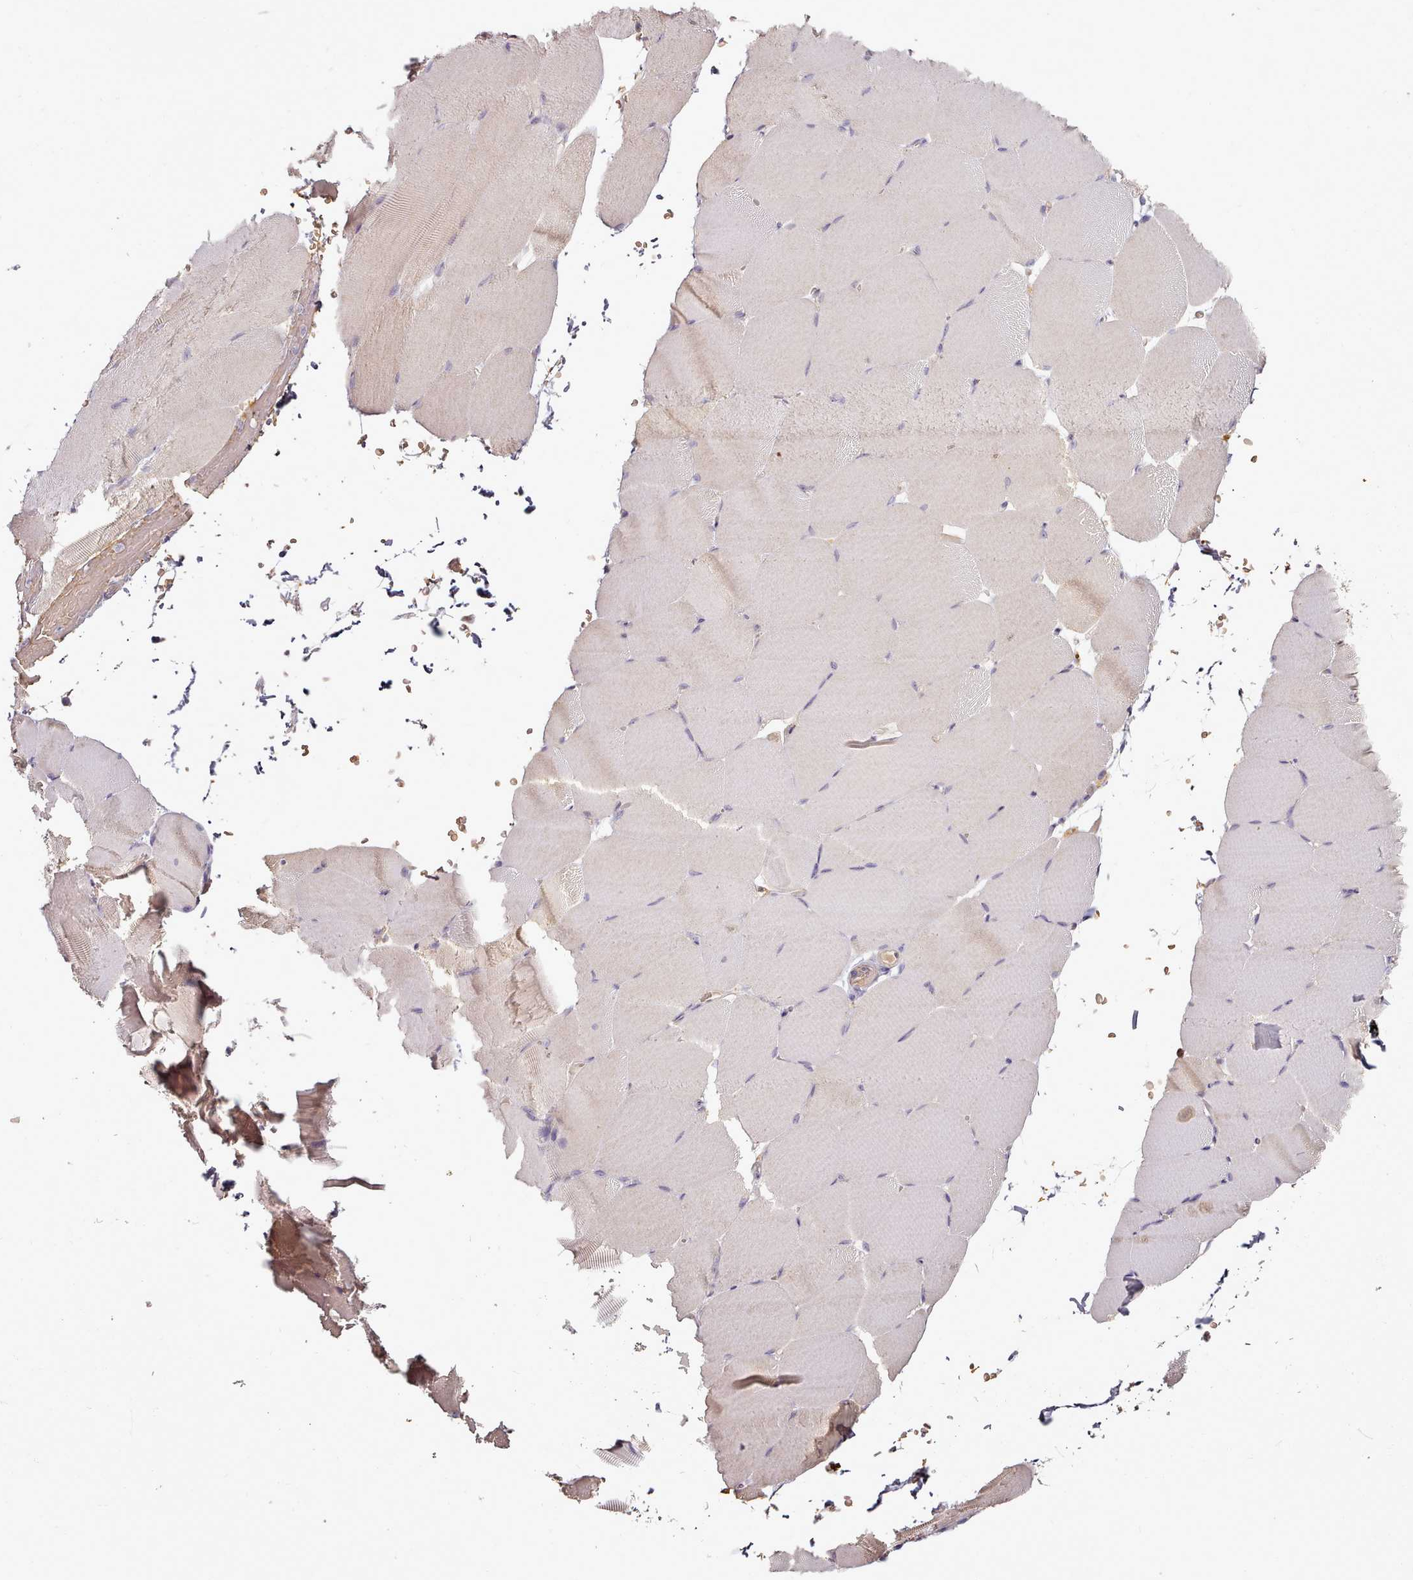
{"staining": {"intensity": "negative", "quantity": "none", "location": "none"}, "tissue": "skeletal muscle", "cell_type": "Myocytes", "image_type": "normal", "snomed": [{"axis": "morphology", "description": "Normal tissue, NOS"}, {"axis": "topography", "description": "Skeletal muscle"}, {"axis": "topography", "description": "Parathyroid gland"}], "caption": "This is a image of IHC staining of normal skeletal muscle, which shows no staining in myocytes.", "gene": "C1QTNF5", "patient": {"sex": "female", "age": 37}}